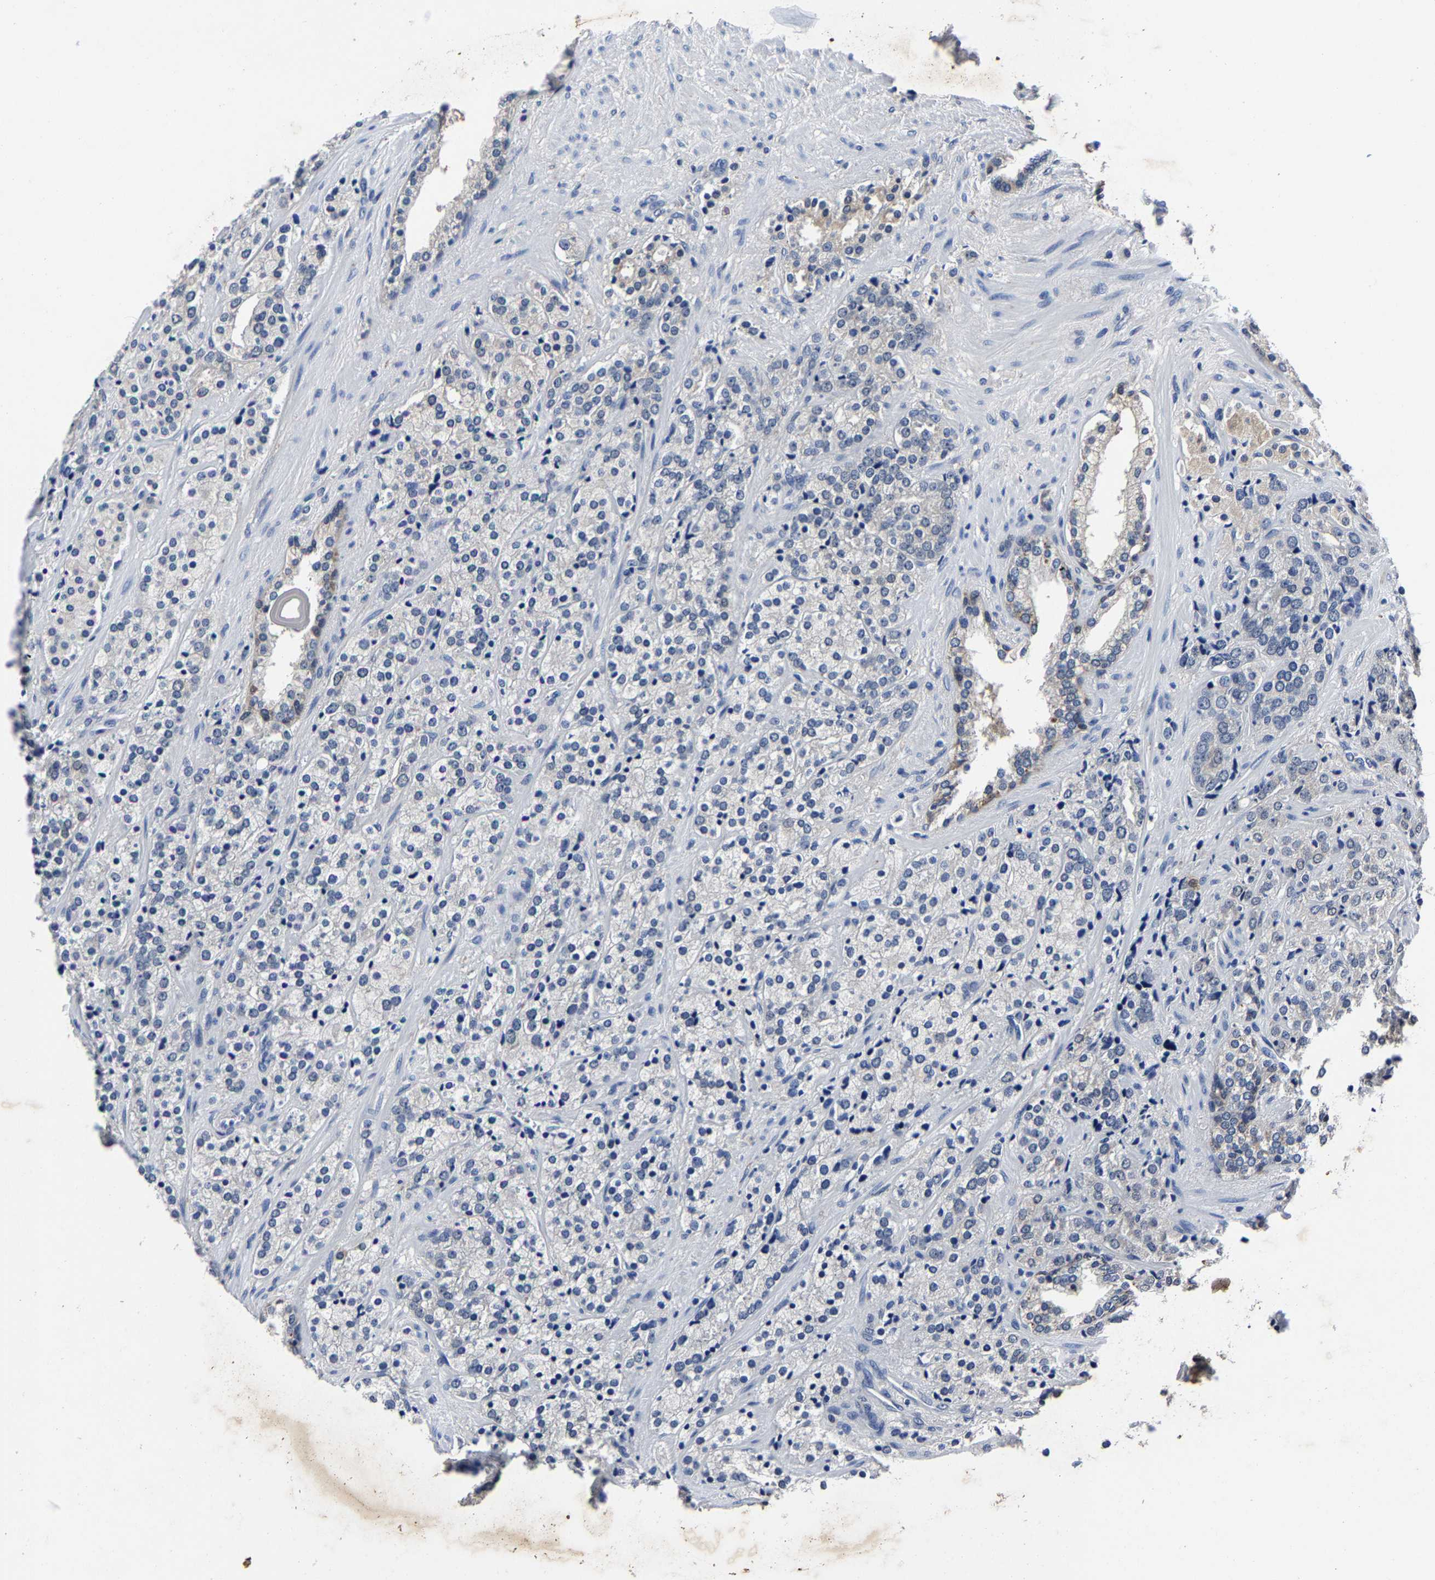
{"staining": {"intensity": "negative", "quantity": "none", "location": "none"}, "tissue": "prostate cancer", "cell_type": "Tumor cells", "image_type": "cancer", "snomed": [{"axis": "morphology", "description": "Adenocarcinoma, High grade"}, {"axis": "topography", "description": "Prostate"}], "caption": "Immunohistochemistry (IHC) micrograph of human prostate adenocarcinoma (high-grade) stained for a protein (brown), which displays no staining in tumor cells.", "gene": "PSPH", "patient": {"sex": "male", "age": 71}}